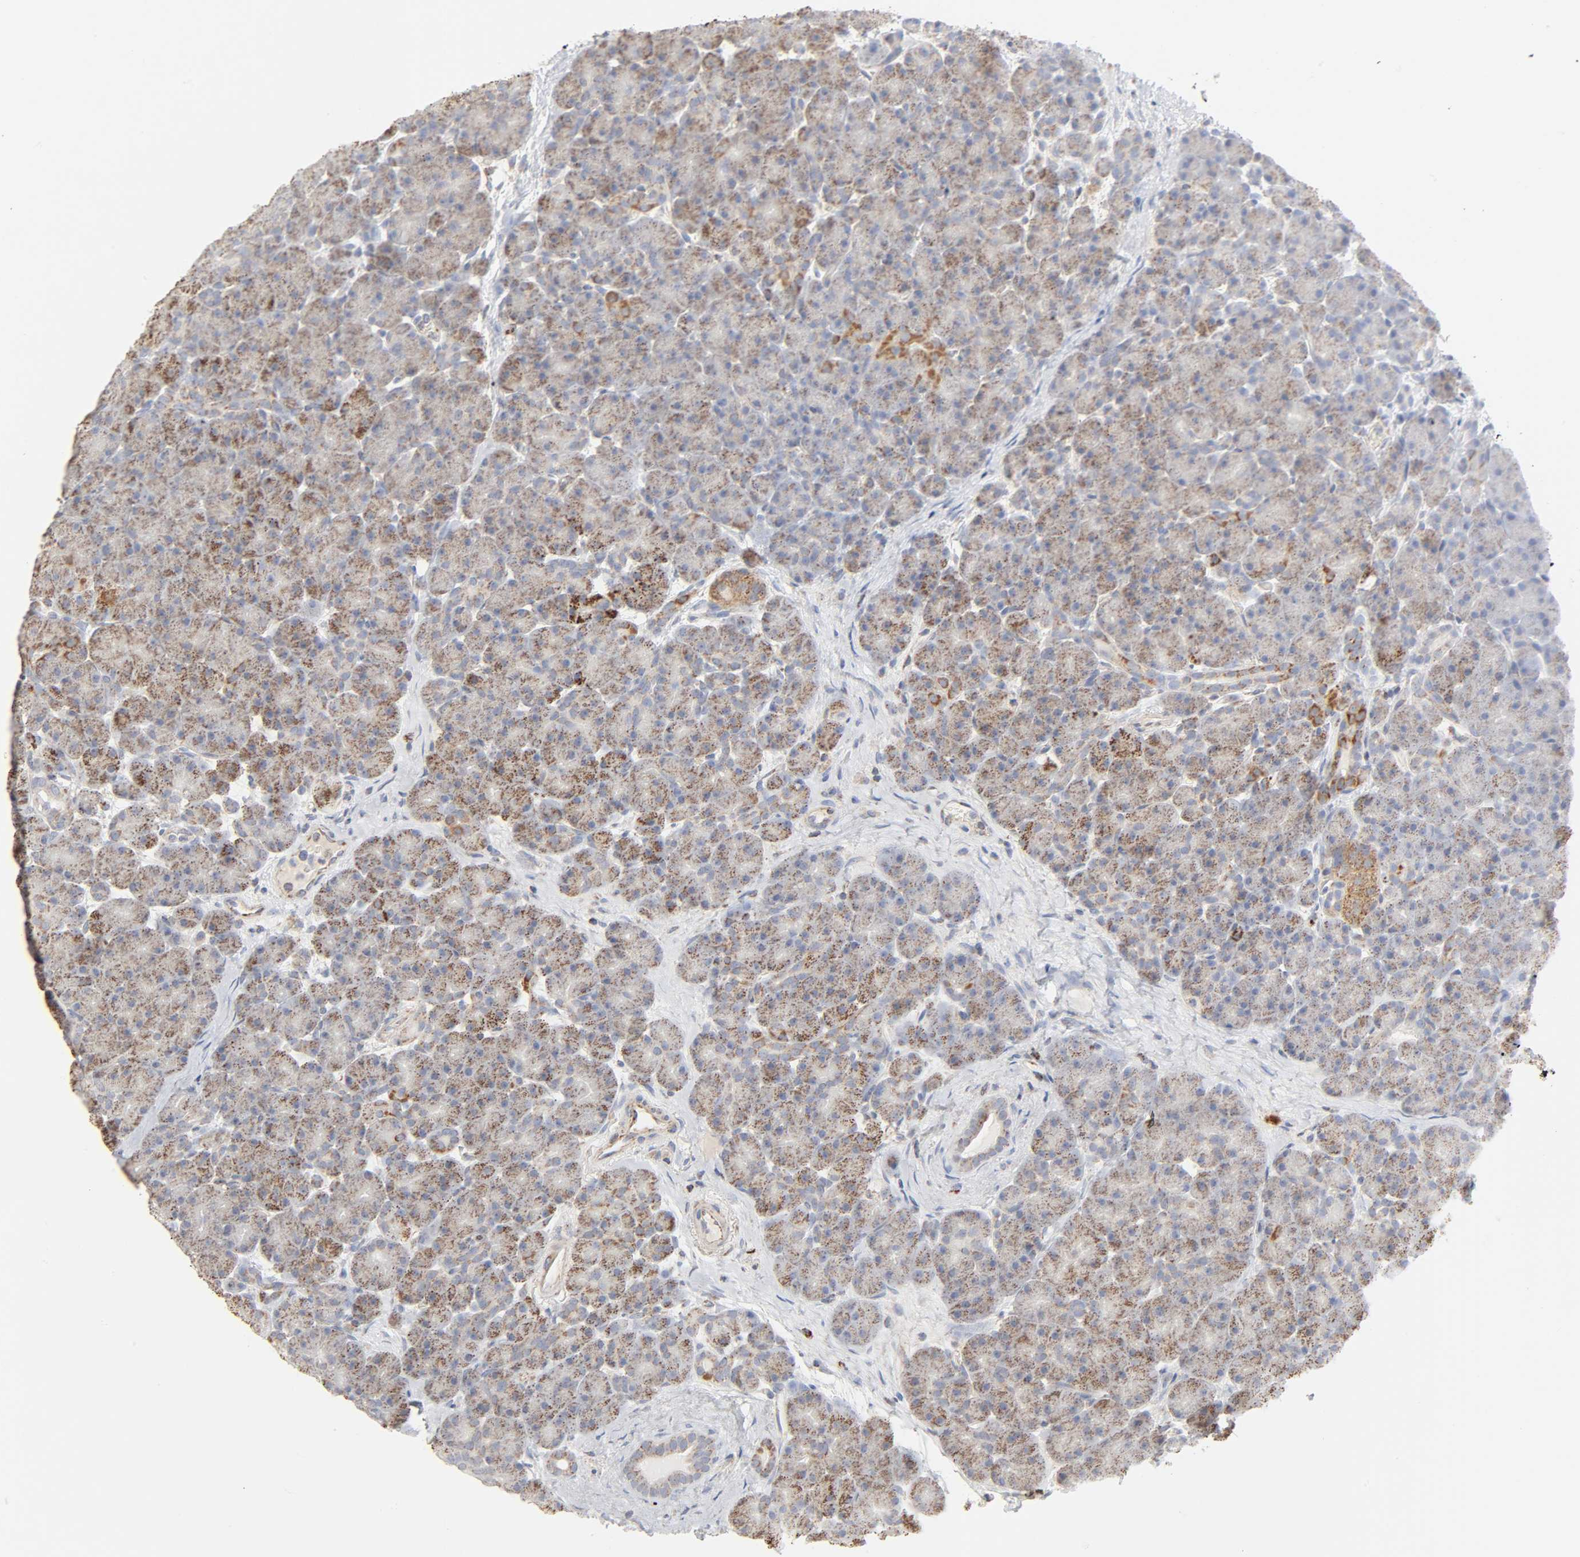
{"staining": {"intensity": "moderate", "quantity": "25%-75%", "location": "cytoplasmic/membranous"}, "tissue": "pancreas", "cell_type": "Exocrine glandular cells", "image_type": "normal", "snomed": [{"axis": "morphology", "description": "Normal tissue, NOS"}, {"axis": "topography", "description": "Pancreas"}], "caption": "DAB immunohistochemical staining of normal pancreas shows moderate cytoplasmic/membranous protein staining in about 25%-75% of exocrine glandular cells.", "gene": "SYT16", "patient": {"sex": "male", "age": 66}}